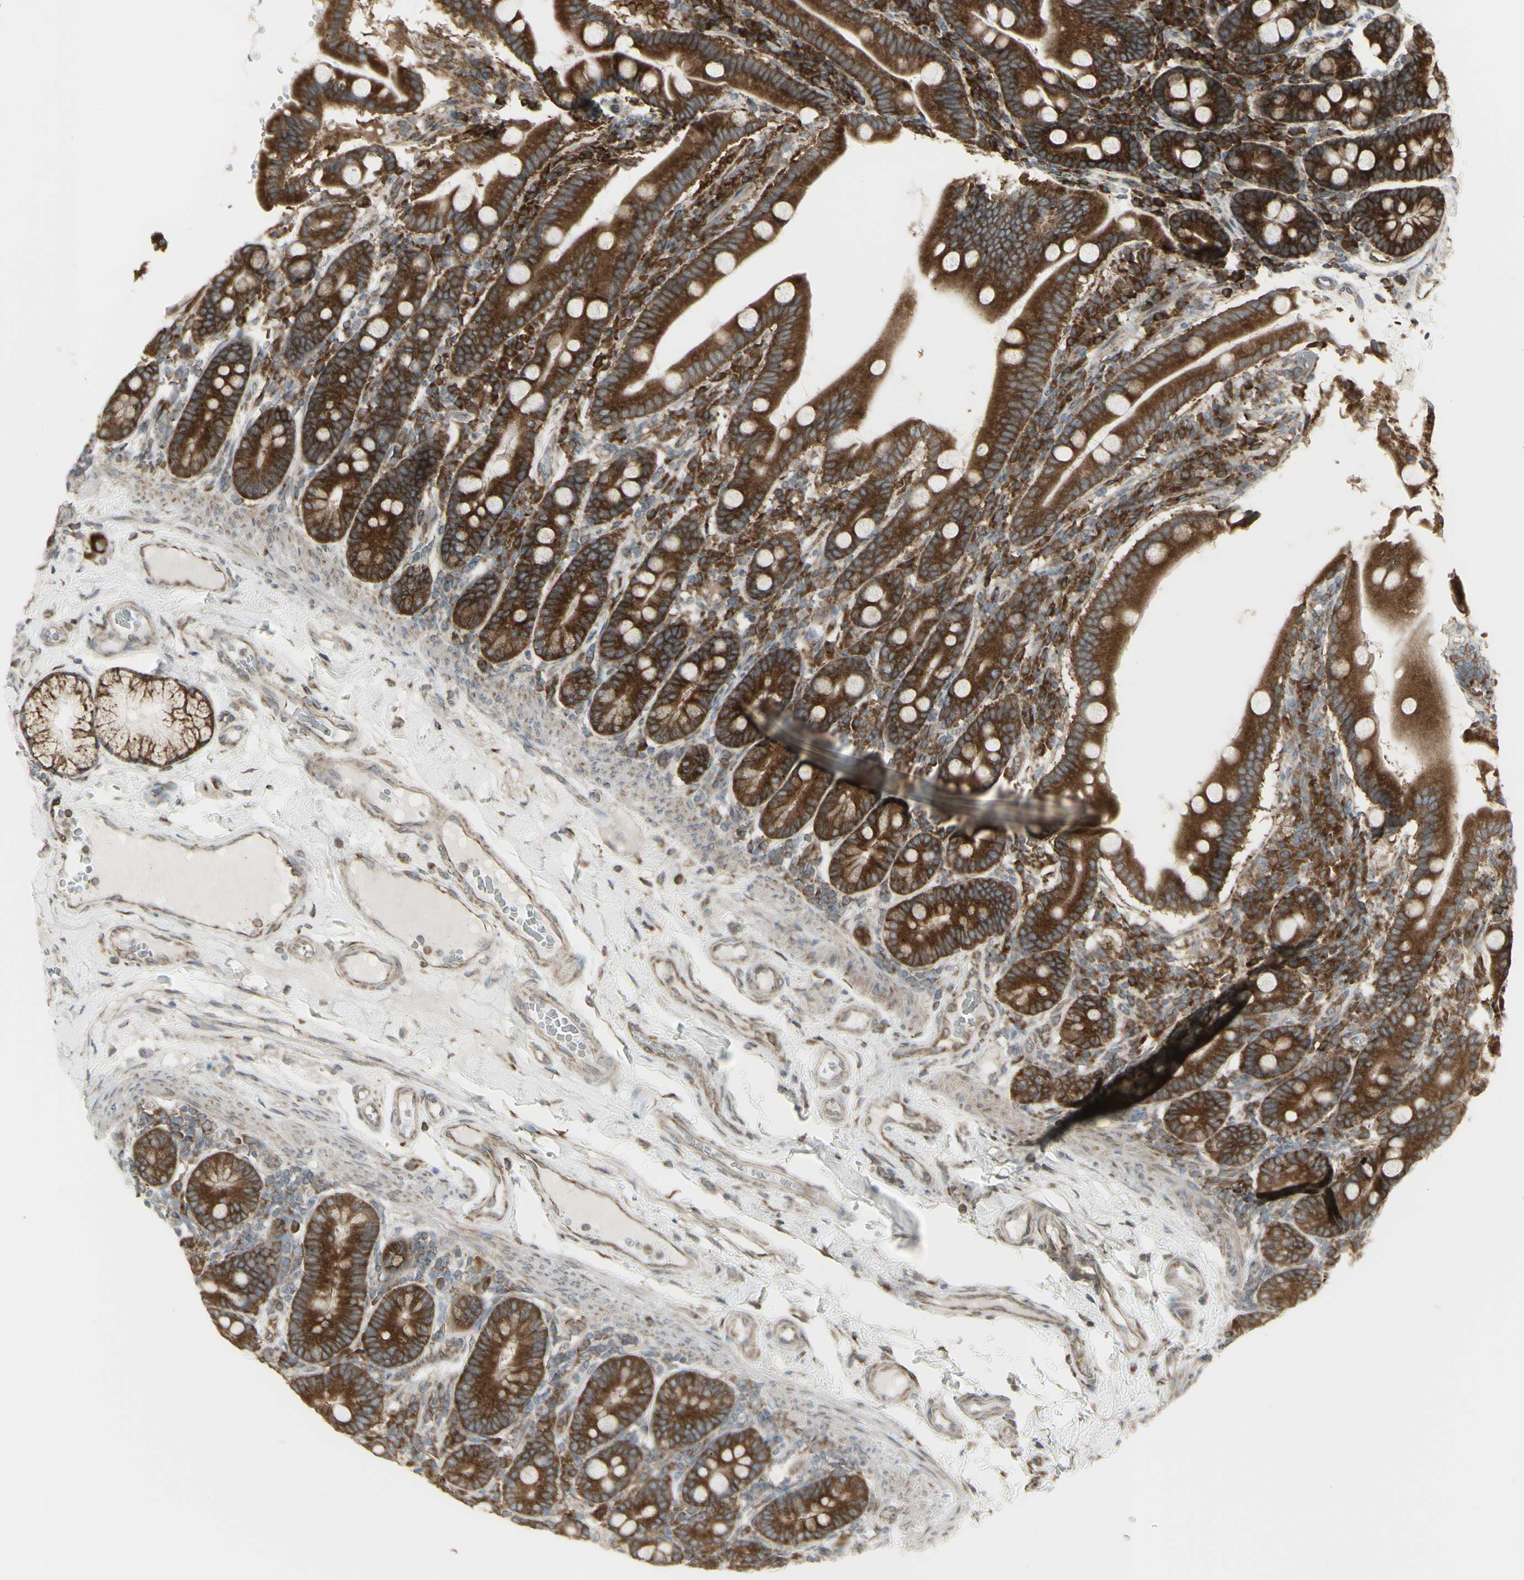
{"staining": {"intensity": "strong", "quantity": ">75%", "location": "cytoplasmic/membranous"}, "tissue": "duodenum", "cell_type": "Glandular cells", "image_type": "normal", "snomed": [{"axis": "morphology", "description": "Normal tissue, NOS"}, {"axis": "topography", "description": "Duodenum"}], "caption": "Immunohistochemical staining of normal duodenum displays strong cytoplasmic/membranous protein staining in about >75% of glandular cells. (Stains: DAB (3,3'-diaminobenzidine) in brown, nuclei in blue, Microscopy: brightfield microscopy at high magnification).", "gene": "FKBP3", "patient": {"sex": "male", "age": 50}}